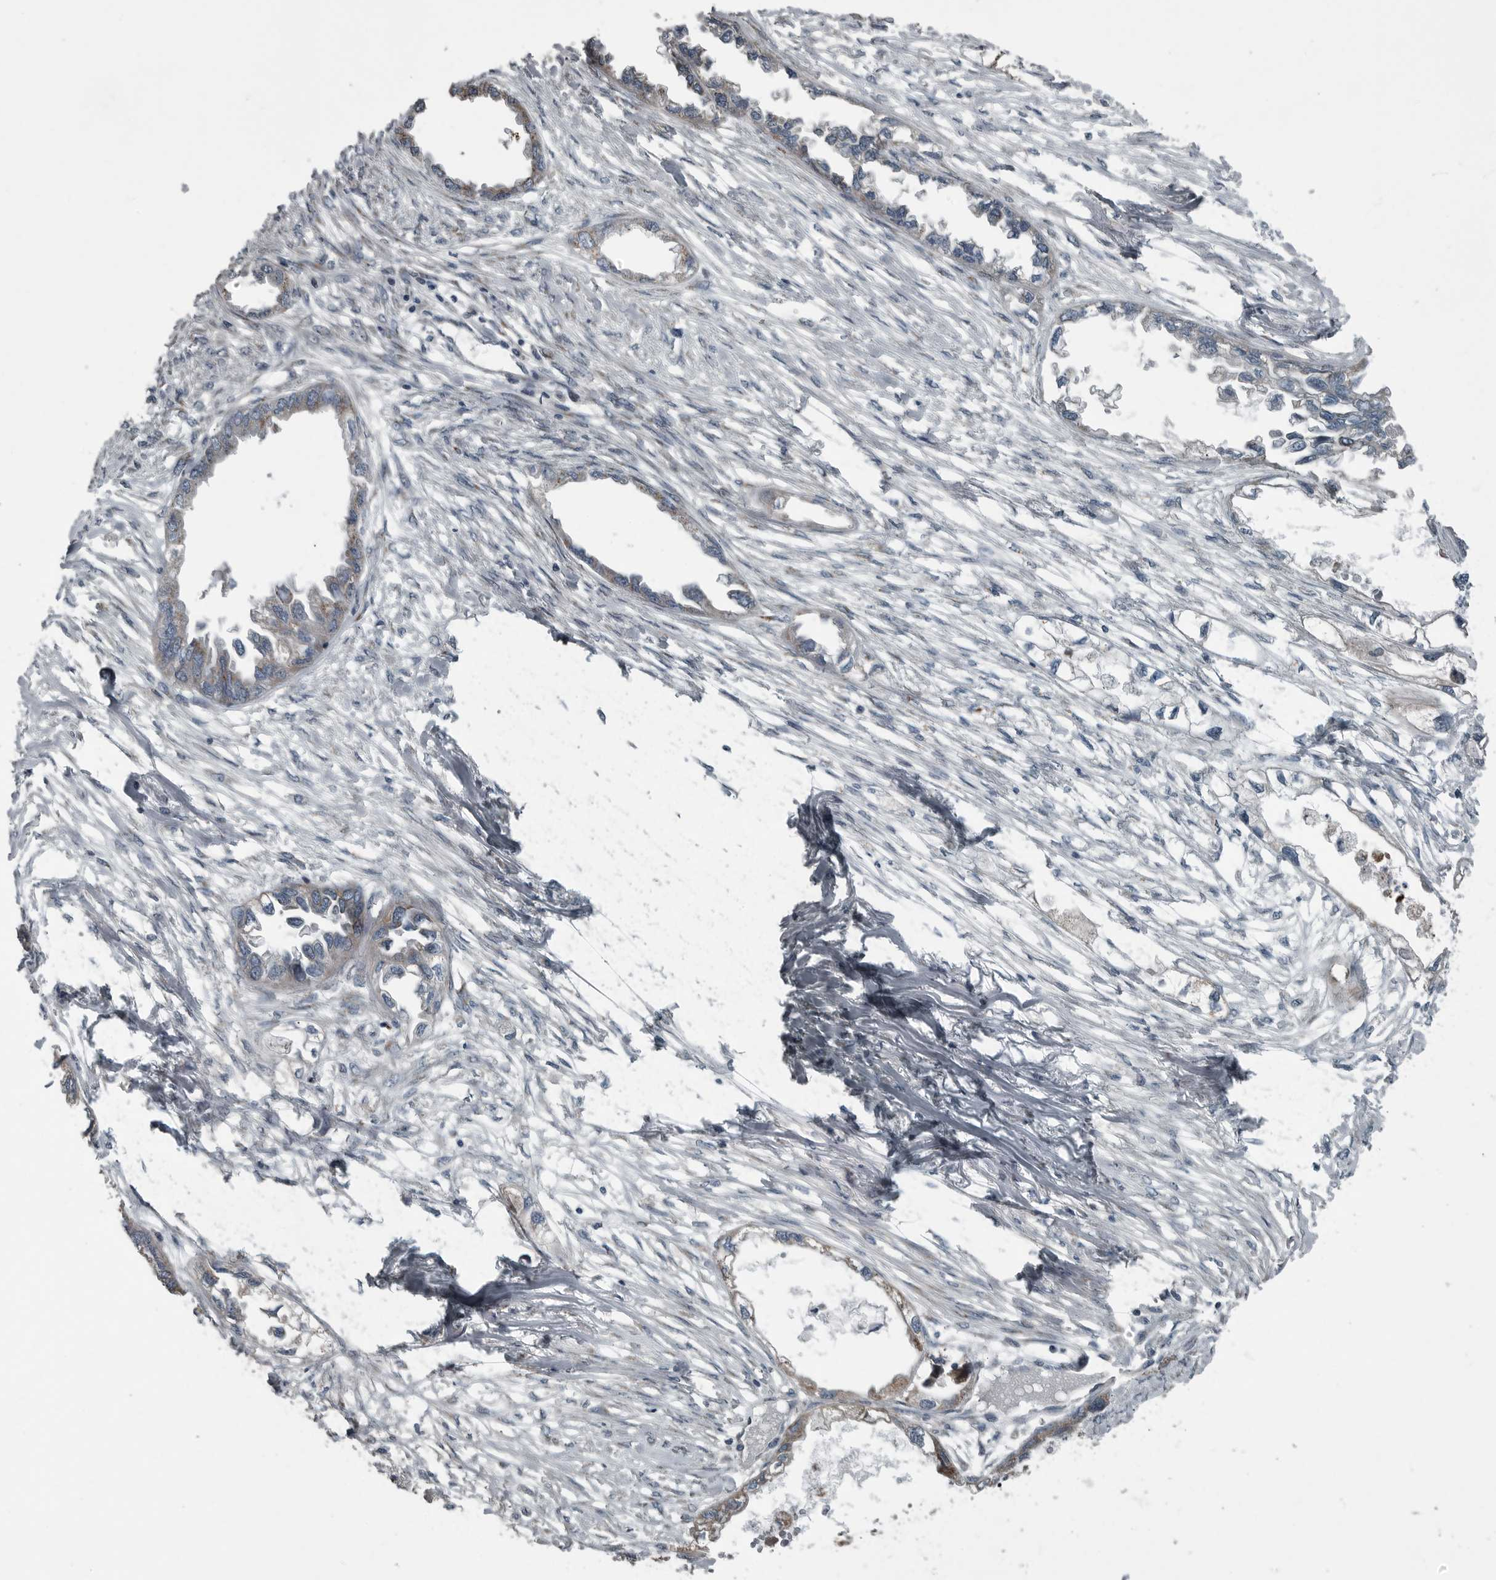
{"staining": {"intensity": "weak", "quantity": "25%-75%", "location": "cytoplasmic/membranous"}, "tissue": "endometrial cancer", "cell_type": "Tumor cells", "image_type": "cancer", "snomed": [{"axis": "morphology", "description": "Adenocarcinoma, NOS"}, {"axis": "morphology", "description": "Adenocarcinoma, metastatic, NOS"}, {"axis": "topography", "description": "Adipose tissue"}, {"axis": "topography", "description": "Endometrium"}], "caption": "A photomicrograph of endometrial cancer stained for a protein demonstrates weak cytoplasmic/membranous brown staining in tumor cells.", "gene": "ZNF345", "patient": {"sex": "female", "age": 67}}